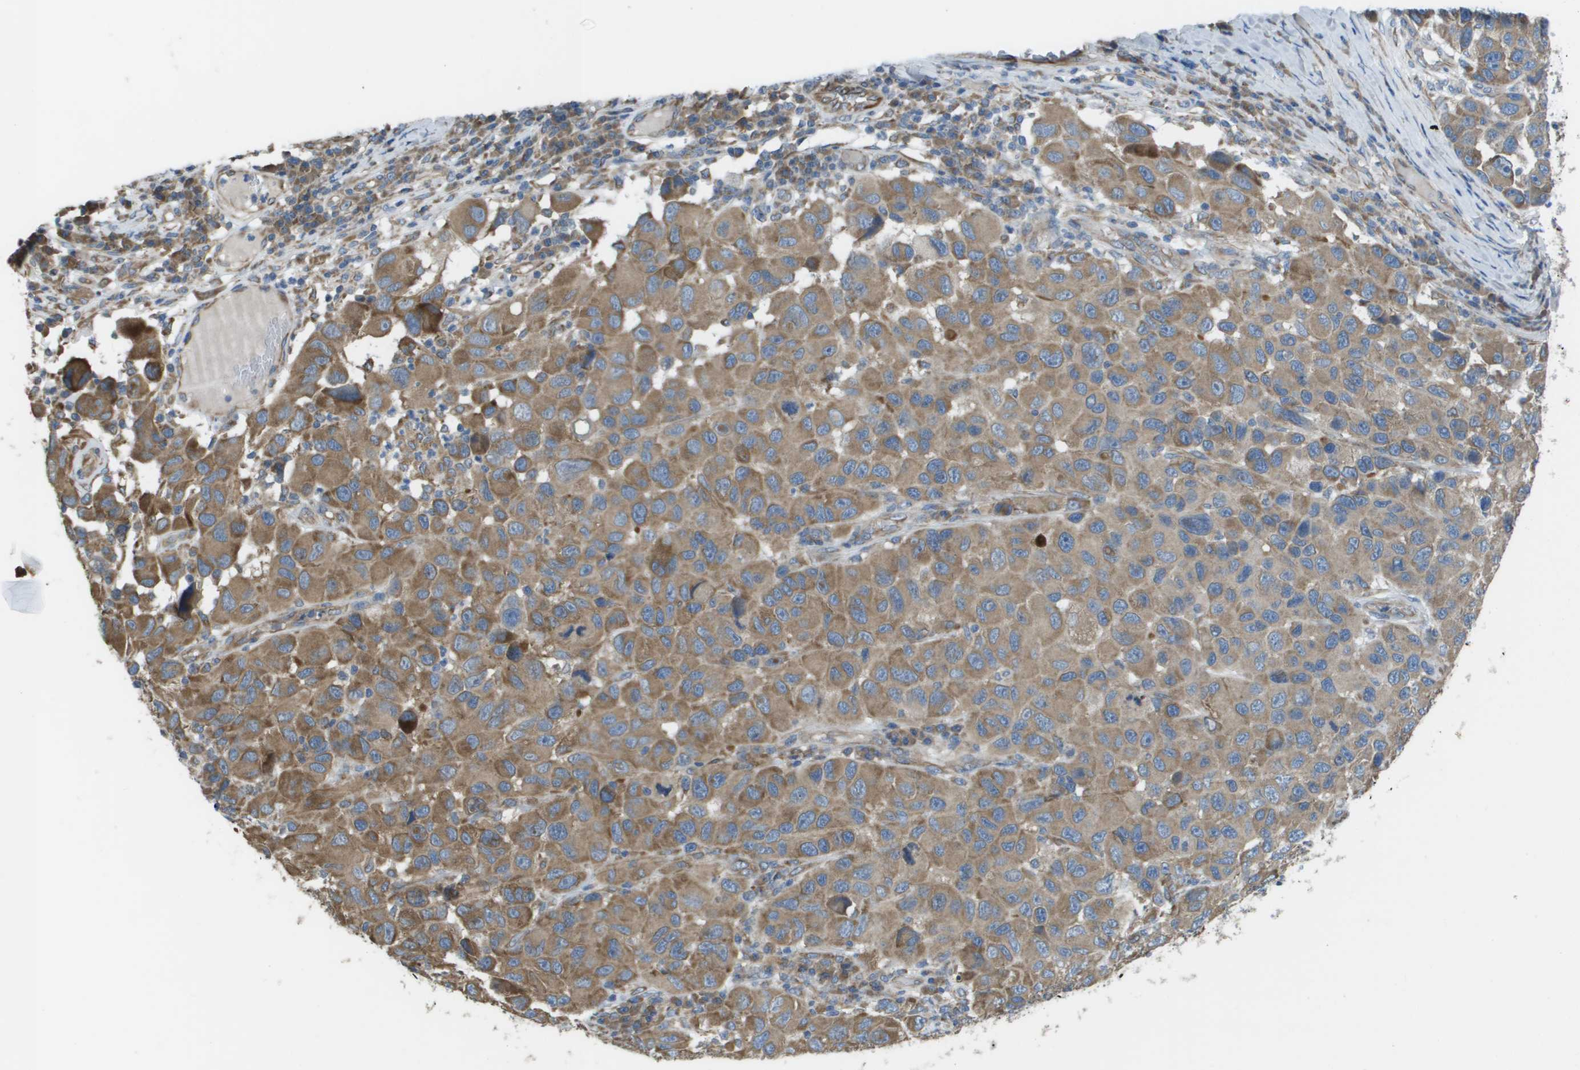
{"staining": {"intensity": "moderate", "quantity": ">75%", "location": "cytoplasmic/membranous"}, "tissue": "melanoma", "cell_type": "Tumor cells", "image_type": "cancer", "snomed": [{"axis": "morphology", "description": "Malignant melanoma, NOS"}, {"axis": "topography", "description": "Skin"}], "caption": "Malignant melanoma tissue demonstrates moderate cytoplasmic/membranous expression in about >75% of tumor cells", "gene": "CLCN2", "patient": {"sex": "male", "age": 53}}